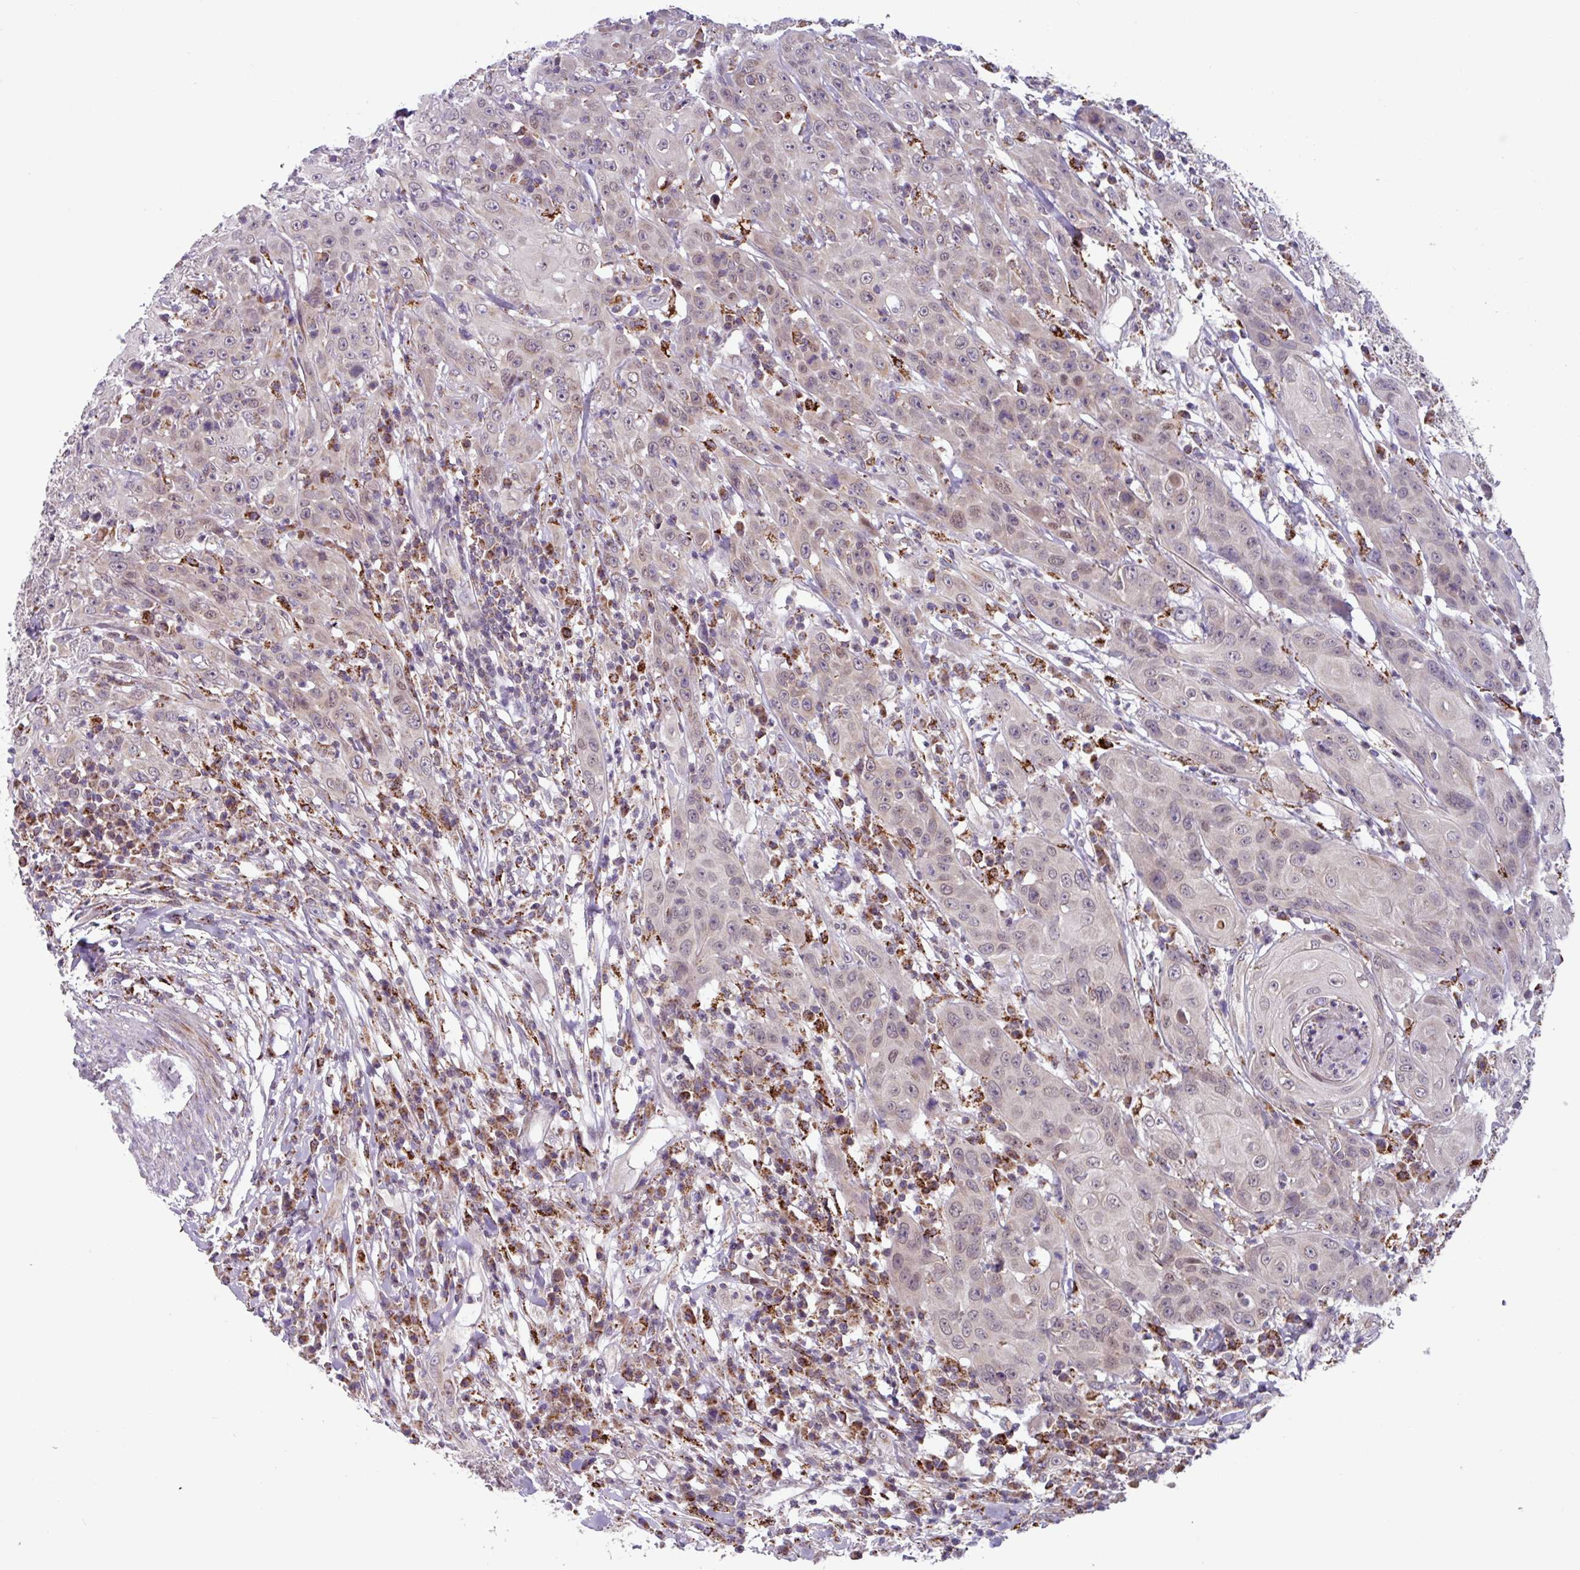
{"staining": {"intensity": "weak", "quantity": "<25%", "location": "cytoplasmic/membranous"}, "tissue": "head and neck cancer", "cell_type": "Tumor cells", "image_type": "cancer", "snomed": [{"axis": "morphology", "description": "Squamous cell carcinoma, NOS"}, {"axis": "topography", "description": "Skin"}, {"axis": "topography", "description": "Head-Neck"}], "caption": "High power microscopy micrograph of an immunohistochemistry (IHC) histopathology image of head and neck squamous cell carcinoma, revealing no significant positivity in tumor cells.", "gene": "AKIRIN1", "patient": {"sex": "male", "age": 80}}